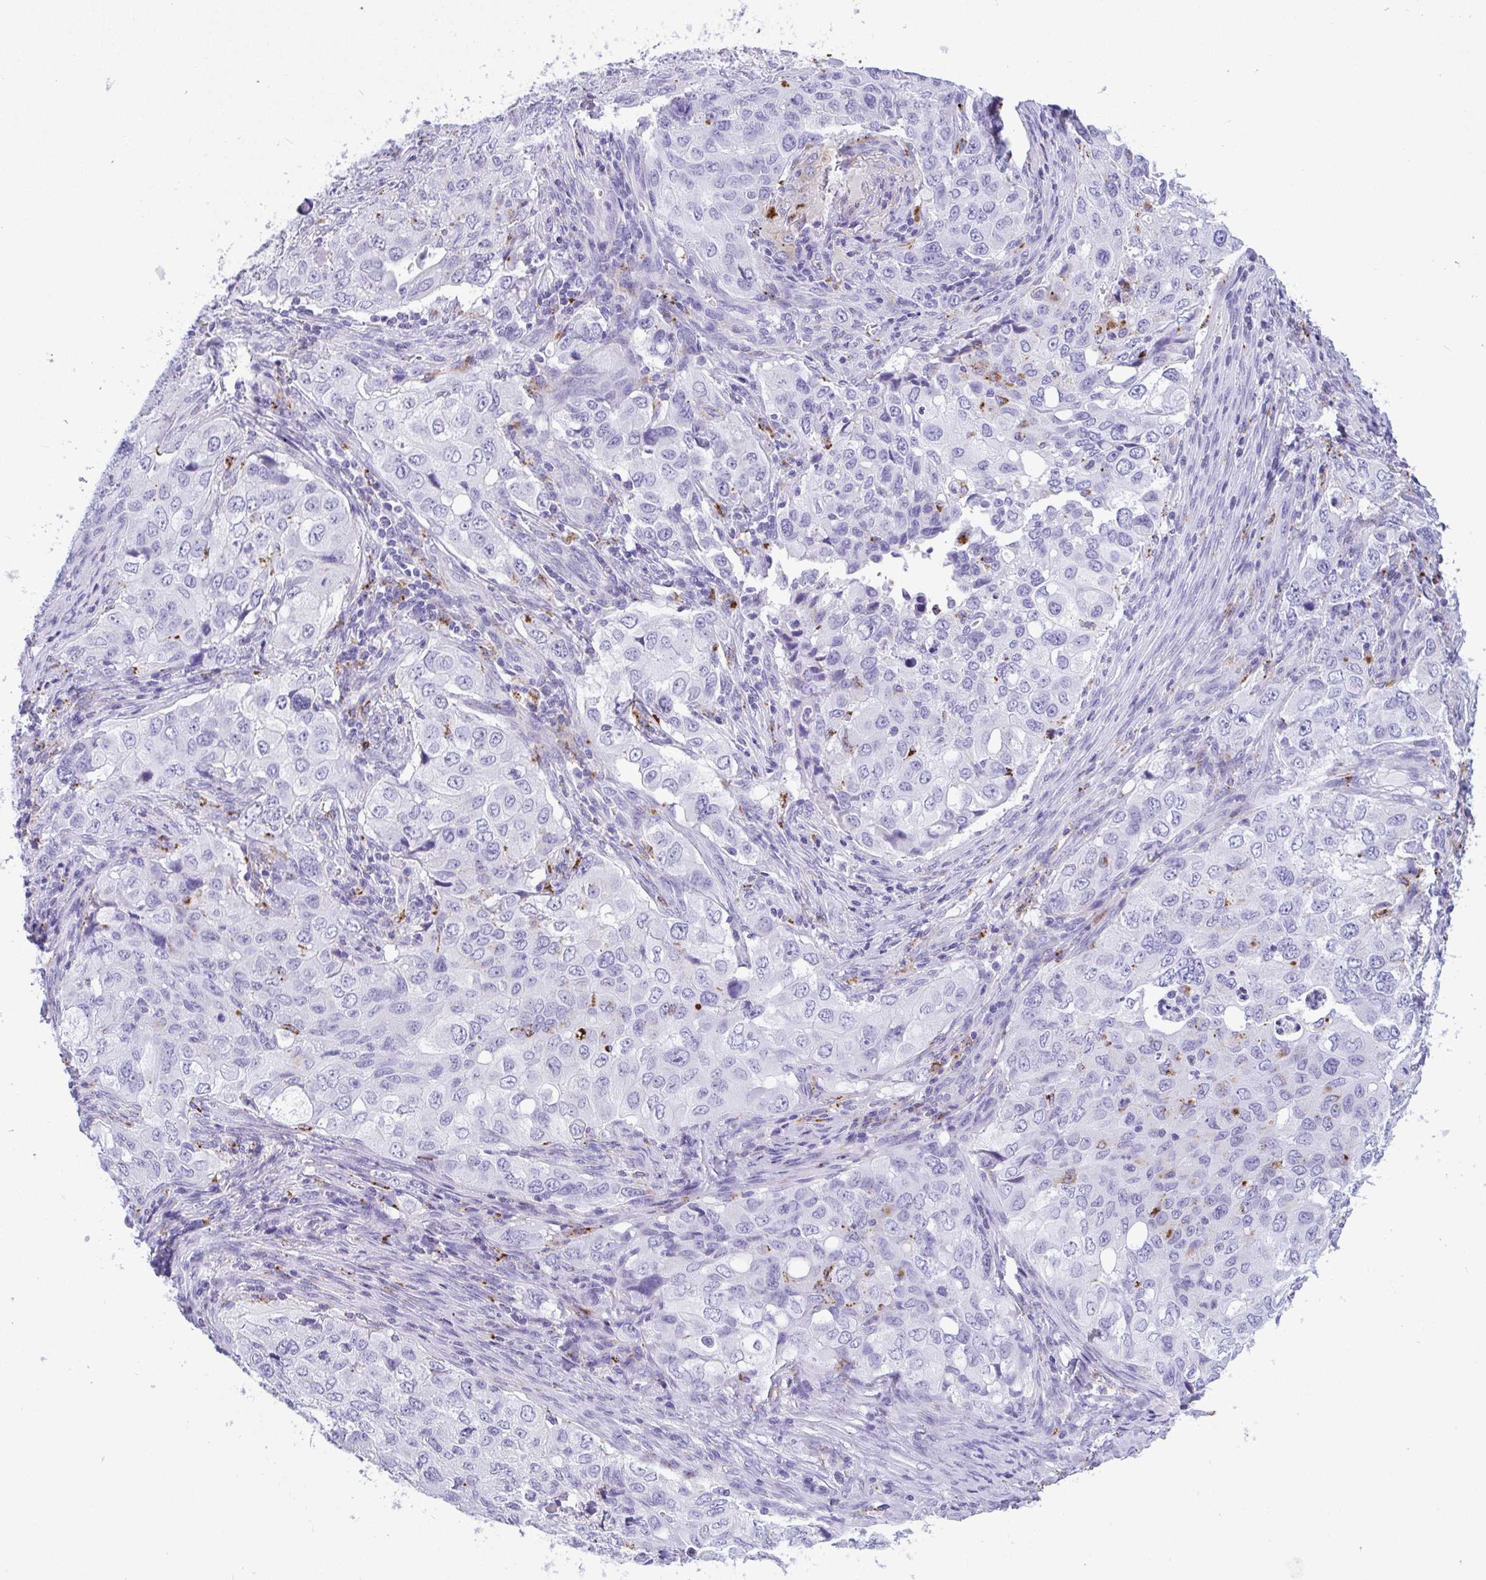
{"staining": {"intensity": "negative", "quantity": "none", "location": "none"}, "tissue": "lung cancer", "cell_type": "Tumor cells", "image_type": "cancer", "snomed": [{"axis": "morphology", "description": "Adenocarcinoma, NOS"}, {"axis": "morphology", "description": "Adenocarcinoma, metastatic, NOS"}, {"axis": "topography", "description": "Lymph node"}, {"axis": "topography", "description": "Lung"}], "caption": "This is an immunohistochemistry photomicrograph of lung cancer. There is no expression in tumor cells.", "gene": "CPVL", "patient": {"sex": "female", "age": 42}}